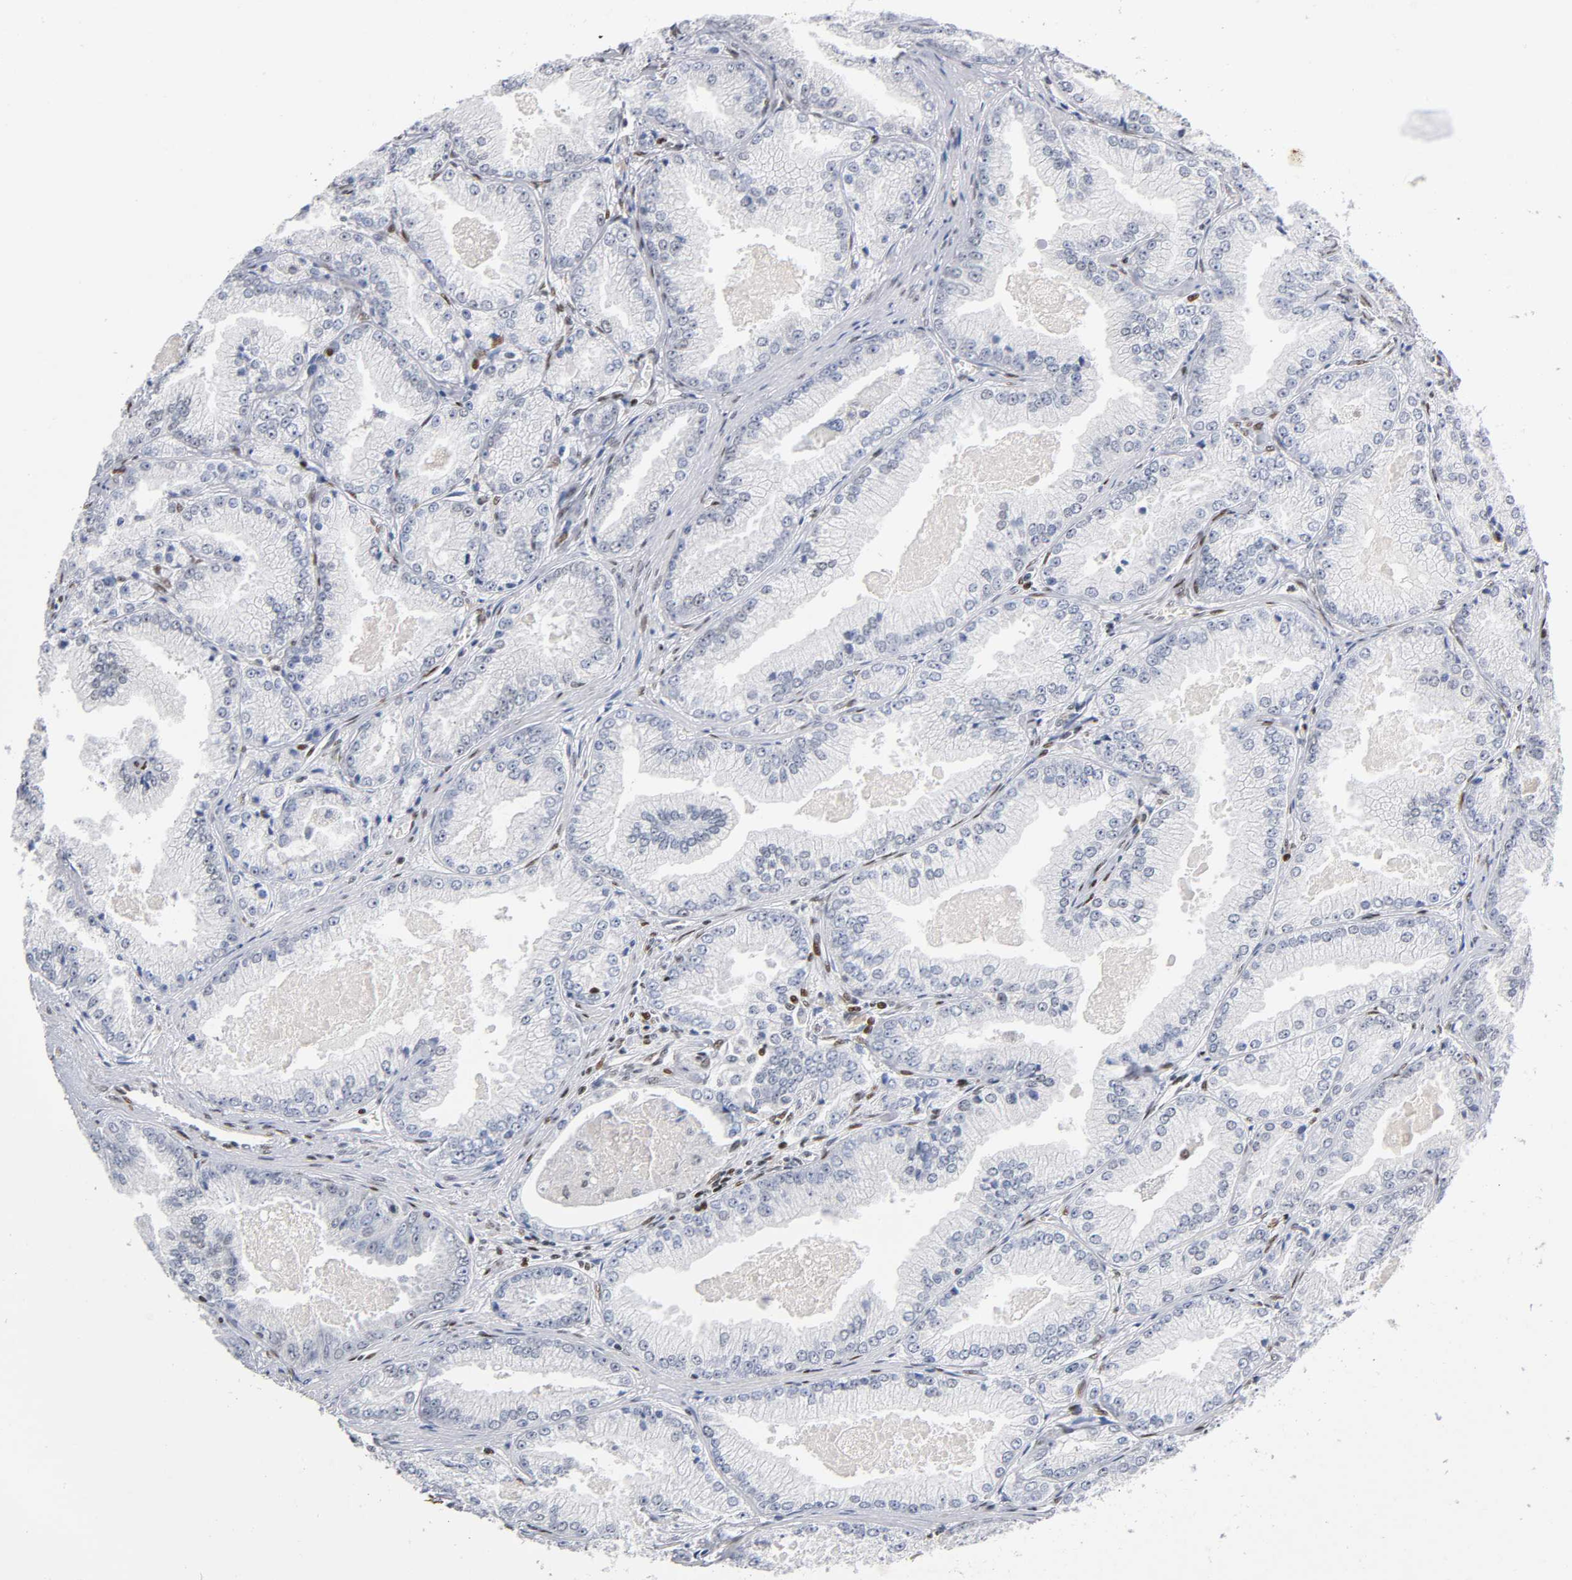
{"staining": {"intensity": "weak", "quantity": "25%-75%", "location": "nuclear"}, "tissue": "prostate cancer", "cell_type": "Tumor cells", "image_type": "cancer", "snomed": [{"axis": "morphology", "description": "Adenocarcinoma, High grade"}, {"axis": "topography", "description": "Prostate"}], "caption": "Human prostate adenocarcinoma (high-grade) stained with a brown dye demonstrates weak nuclear positive expression in approximately 25%-75% of tumor cells.", "gene": "SP3", "patient": {"sex": "male", "age": 61}}